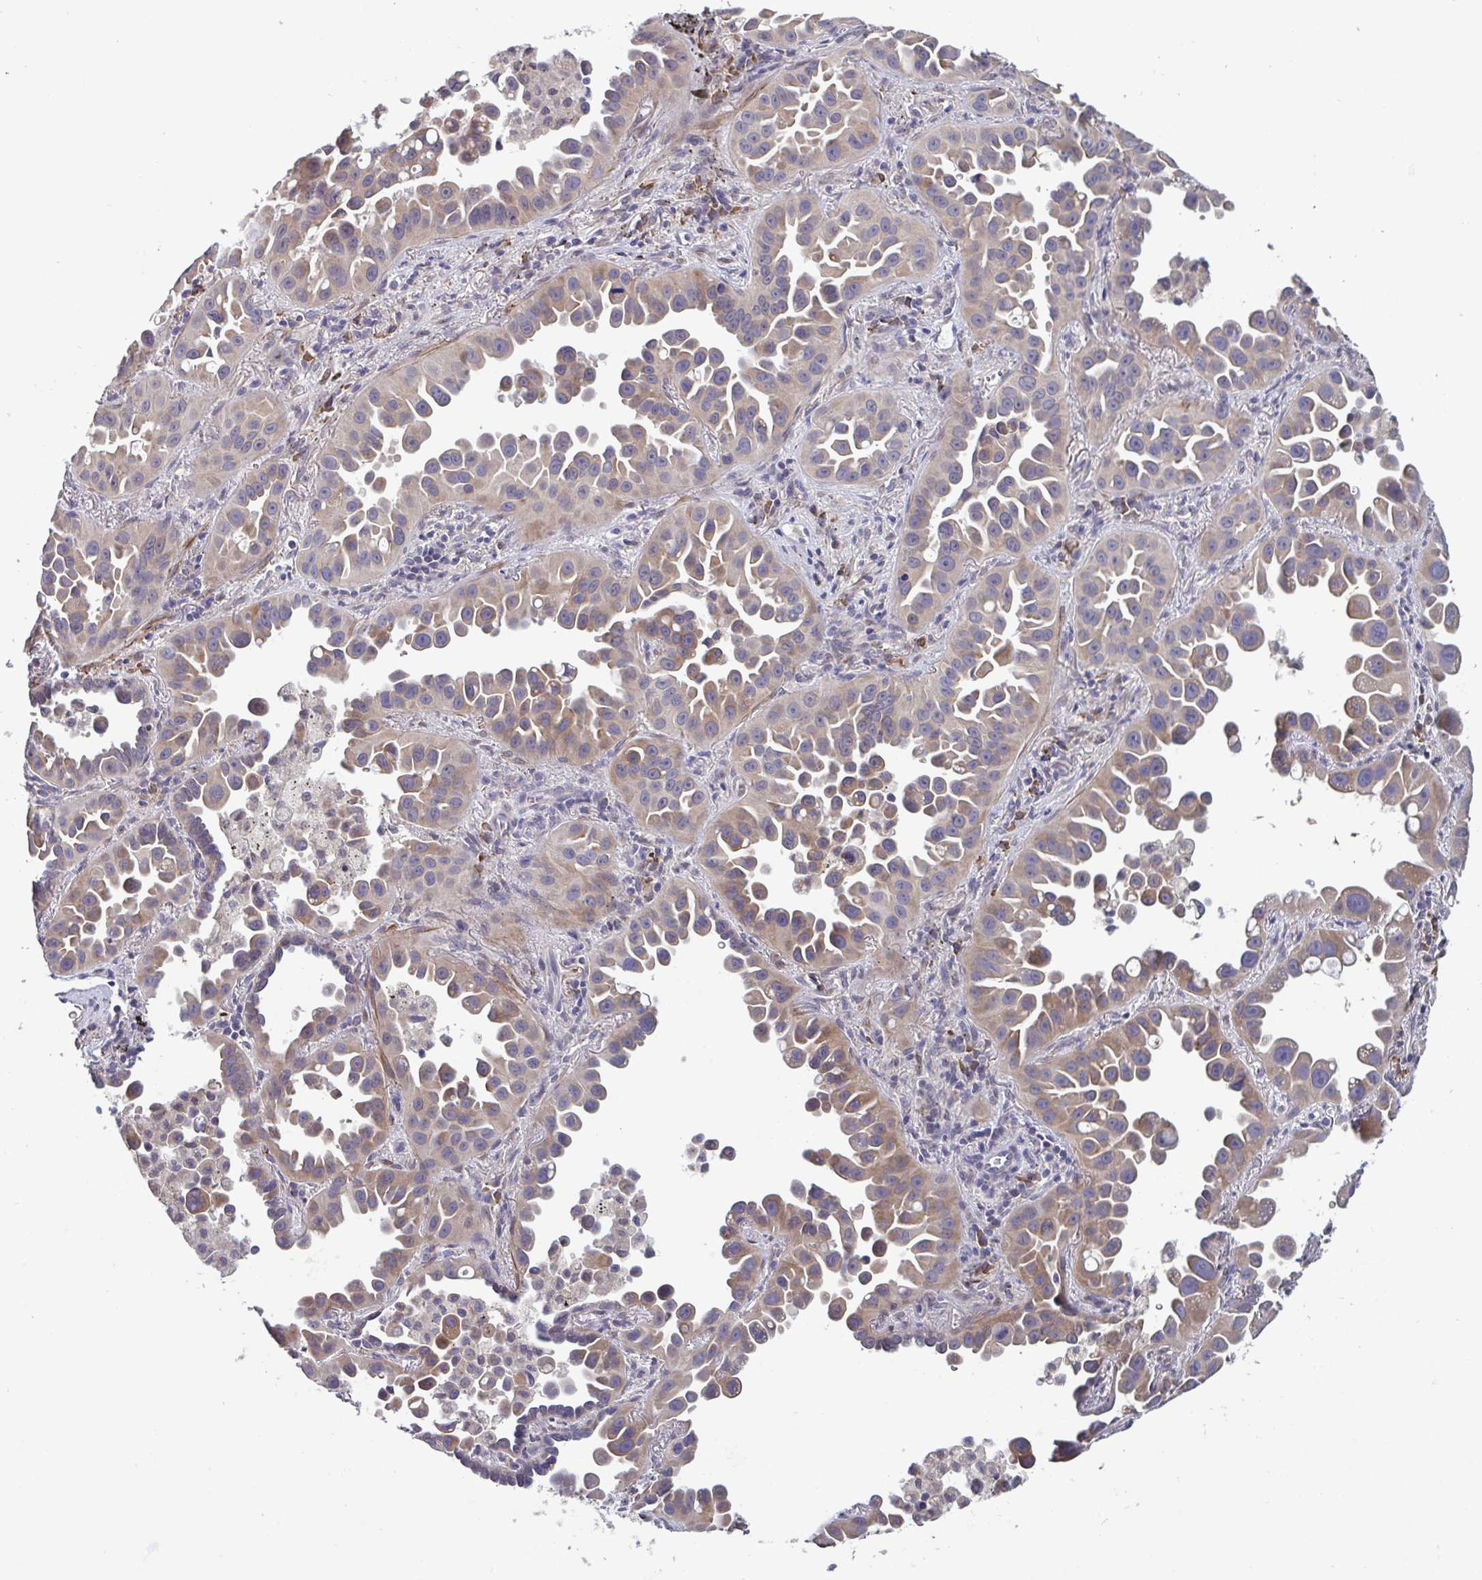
{"staining": {"intensity": "weak", "quantity": "25%-75%", "location": "cytoplasmic/membranous"}, "tissue": "lung cancer", "cell_type": "Tumor cells", "image_type": "cancer", "snomed": [{"axis": "morphology", "description": "Adenocarcinoma, NOS"}, {"axis": "topography", "description": "Lung"}], "caption": "This is an image of IHC staining of lung cancer, which shows weak expression in the cytoplasmic/membranous of tumor cells.", "gene": "CD1E", "patient": {"sex": "male", "age": 68}}